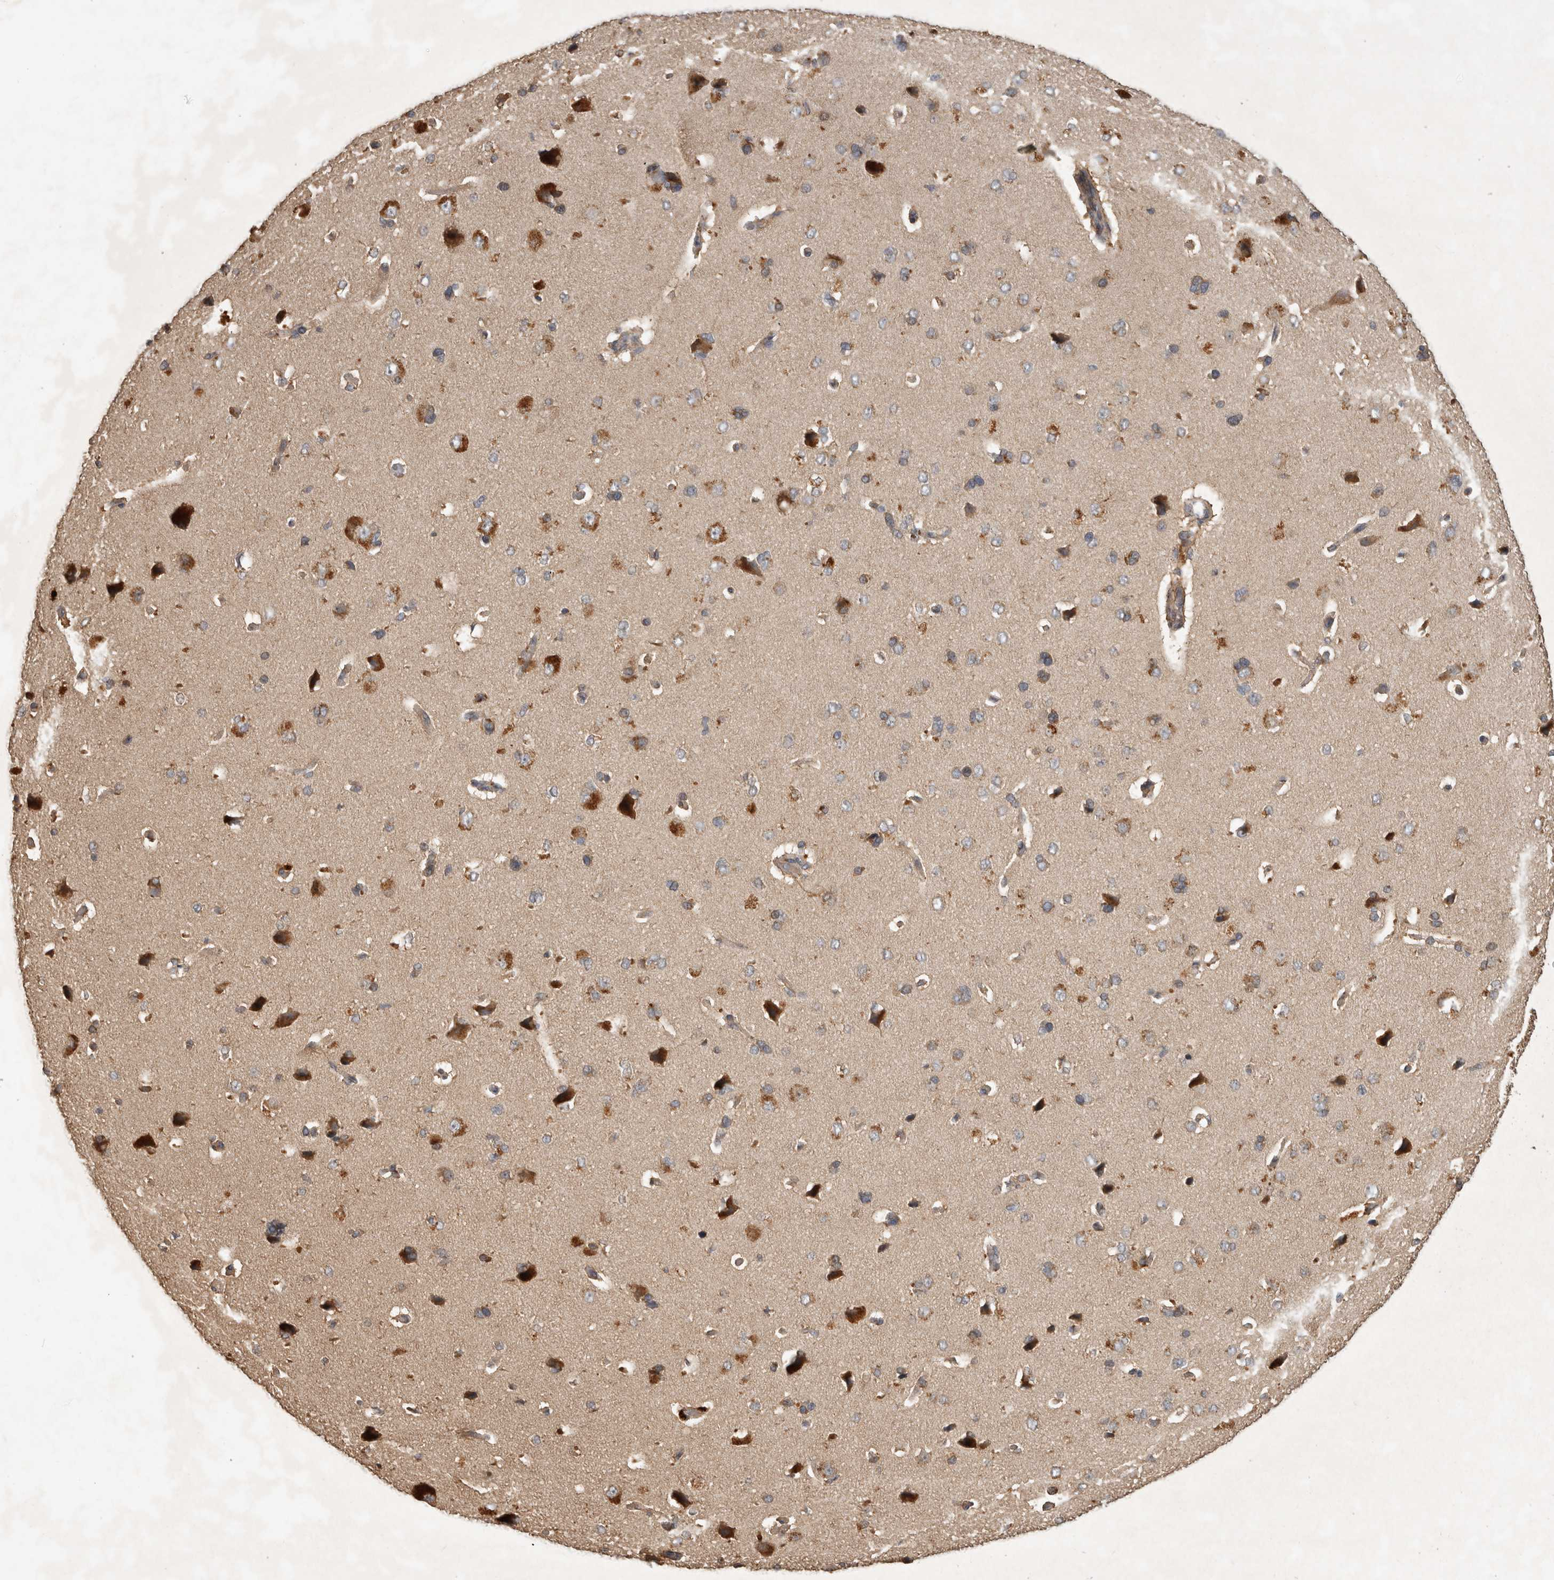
{"staining": {"intensity": "moderate", "quantity": ">75%", "location": "cytoplasmic/membranous"}, "tissue": "cerebral cortex", "cell_type": "Endothelial cells", "image_type": "normal", "snomed": [{"axis": "morphology", "description": "Normal tissue, NOS"}, {"axis": "topography", "description": "Cerebral cortex"}], "caption": "This micrograph demonstrates immunohistochemistry staining of unremarkable human cerebral cortex, with medium moderate cytoplasmic/membranous positivity in approximately >75% of endothelial cells.", "gene": "TRMT61B", "patient": {"sex": "male", "age": 62}}